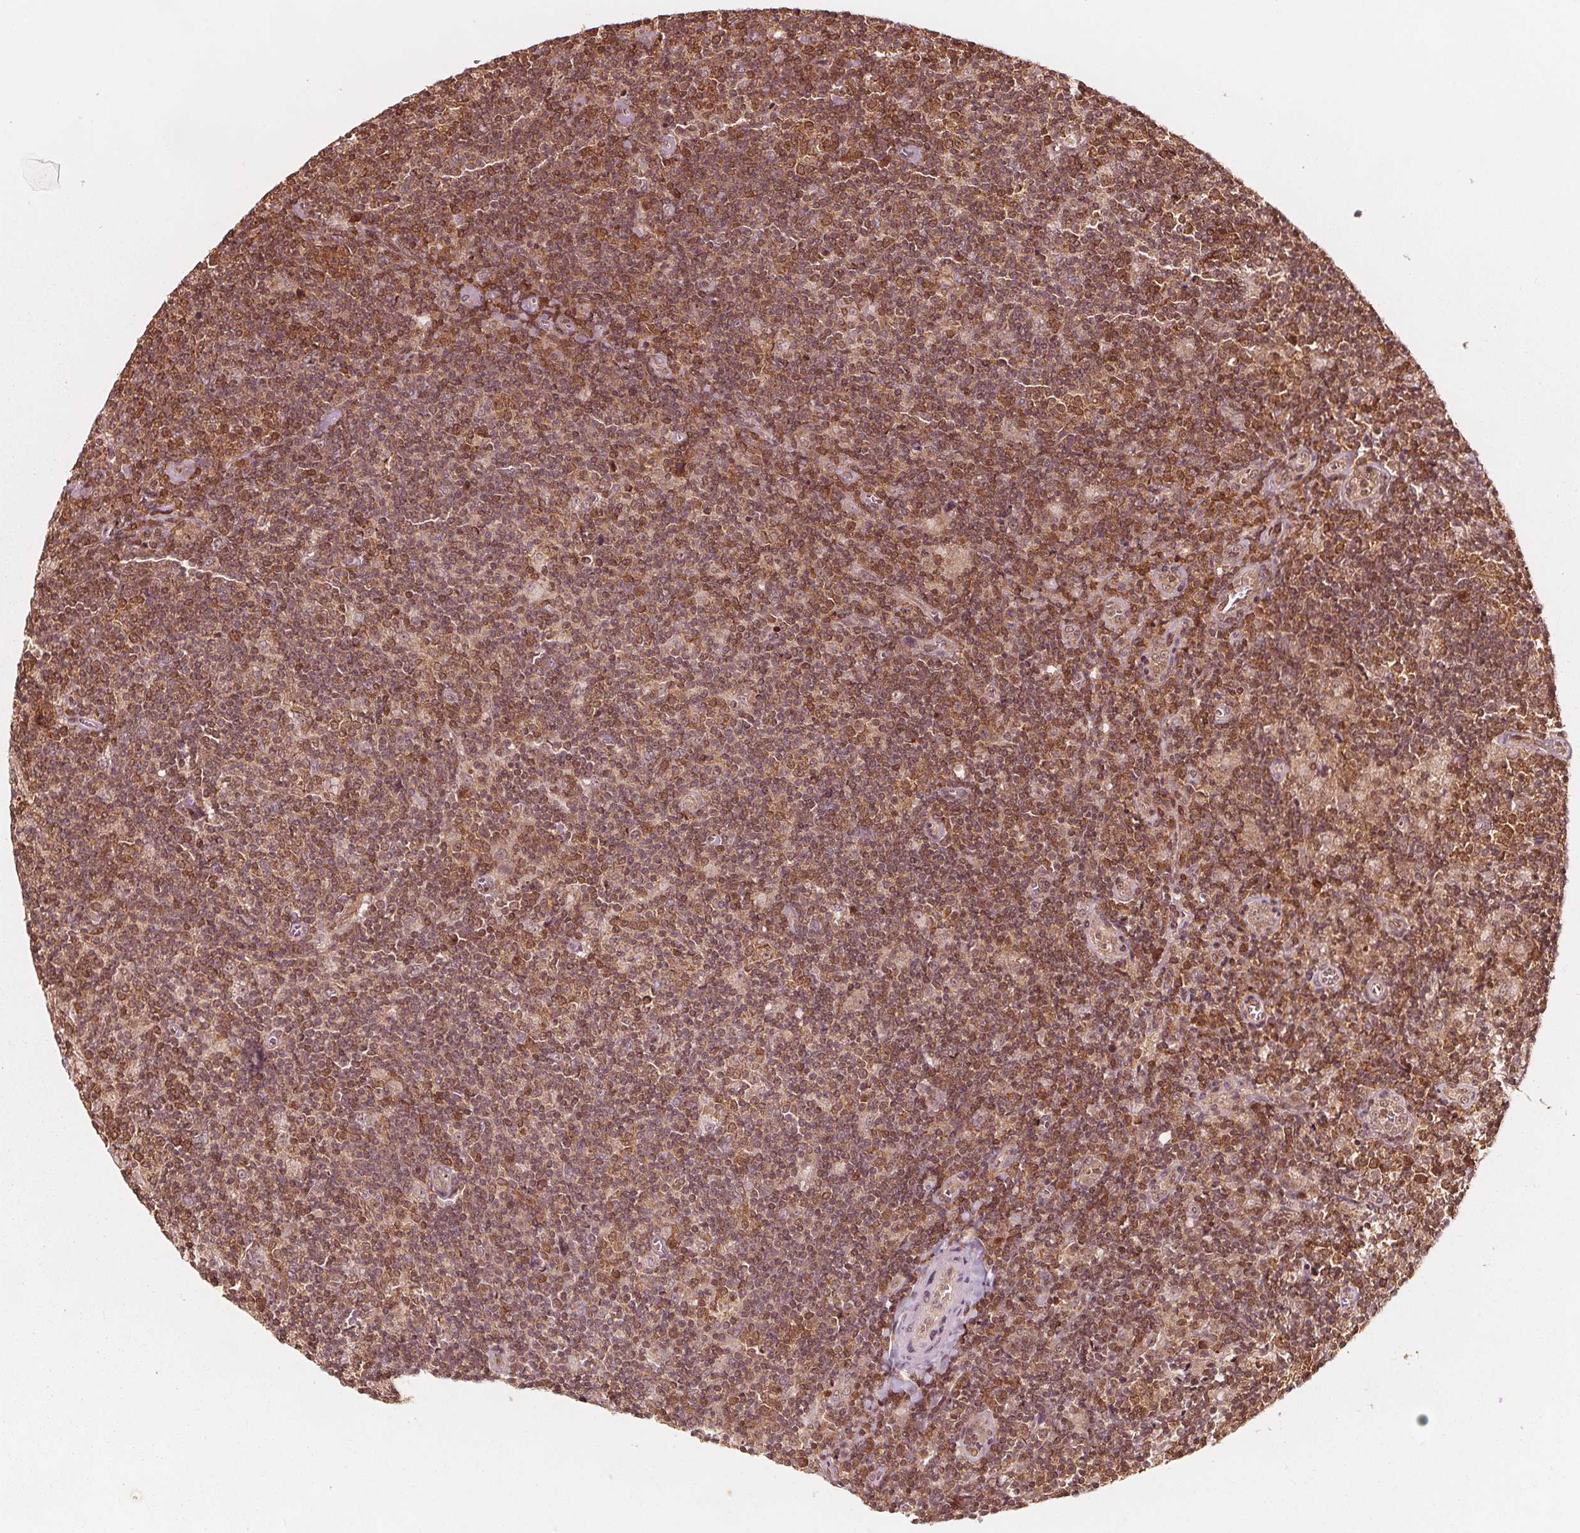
{"staining": {"intensity": "negative", "quantity": "none", "location": "none"}, "tissue": "lymphoma", "cell_type": "Tumor cells", "image_type": "cancer", "snomed": [{"axis": "morphology", "description": "Hodgkin's disease, NOS"}, {"axis": "topography", "description": "Lymph node"}], "caption": "Immunohistochemical staining of human Hodgkin's disease shows no significant positivity in tumor cells.", "gene": "AIP", "patient": {"sex": "male", "age": 40}}